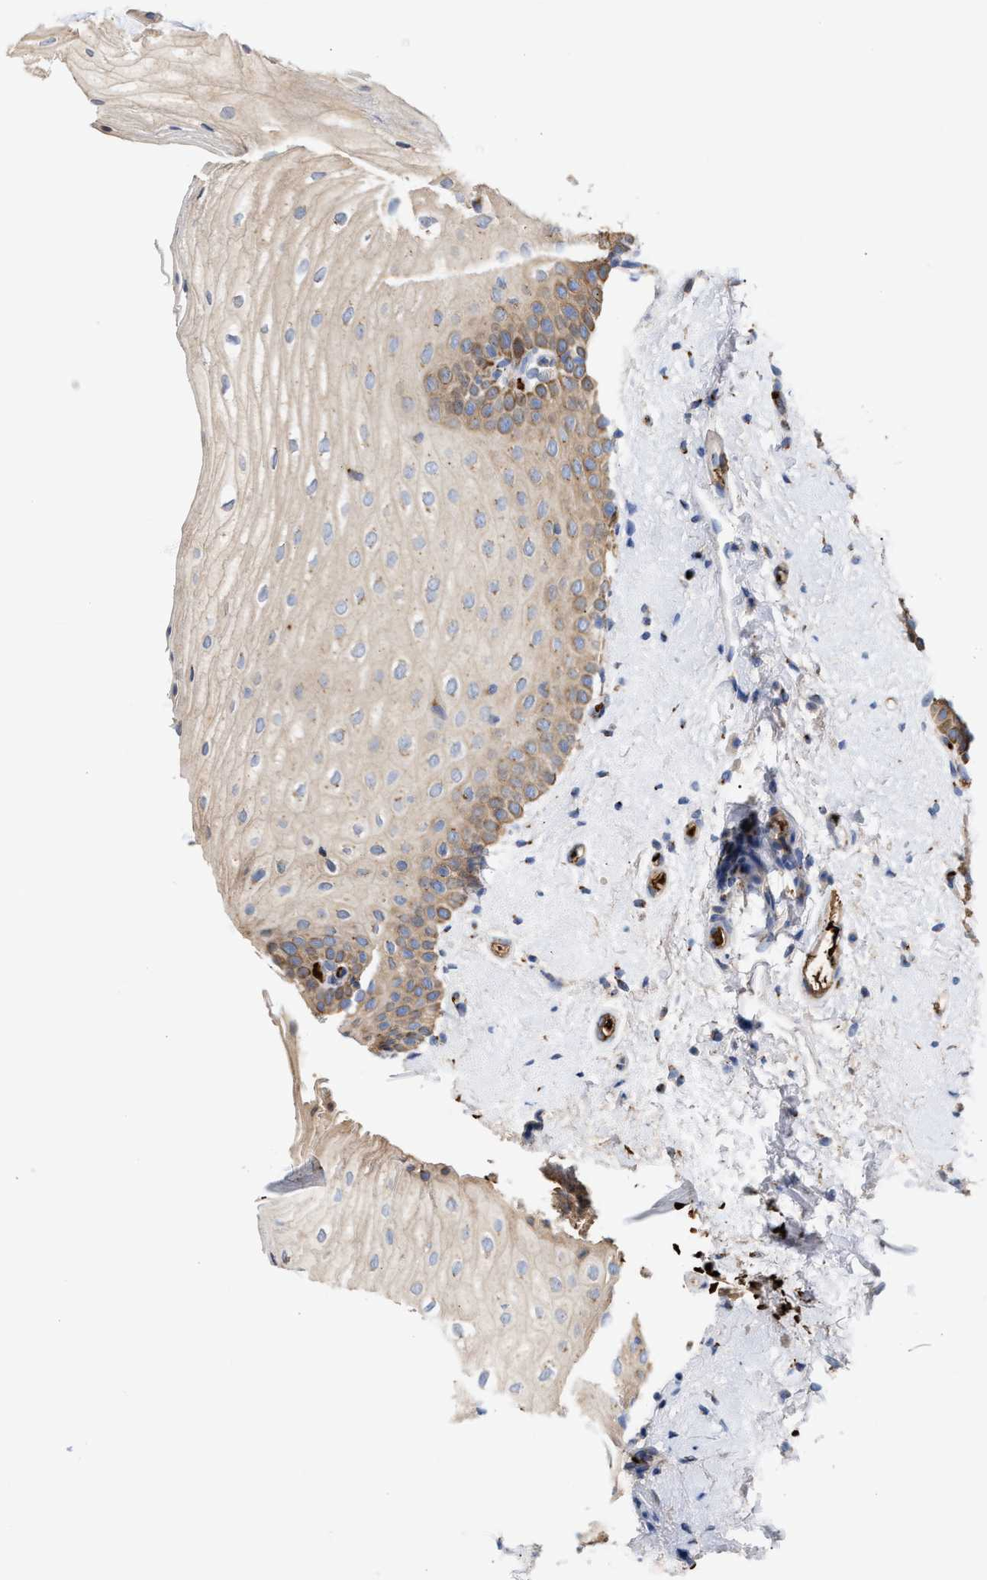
{"staining": {"intensity": "moderate", "quantity": ">75%", "location": "cytoplasmic/membranous"}, "tissue": "oral mucosa", "cell_type": "Squamous epithelial cells", "image_type": "normal", "snomed": [{"axis": "morphology", "description": "Normal tissue, NOS"}, {"axis": "topography", "description": "Skin"}, {"axis": "topography", "description": "Oral tissue"}], "caption": "A high-resolution photomicrograph shows immunohistochemistry staining of unremarkable oral mucosa, which demonstrates moderate cytoplasmic/membranous expression in about >75% of squamous epithelial cells.", "gene": "CCL2", "patient": {"sex": "male", "age": 84}}